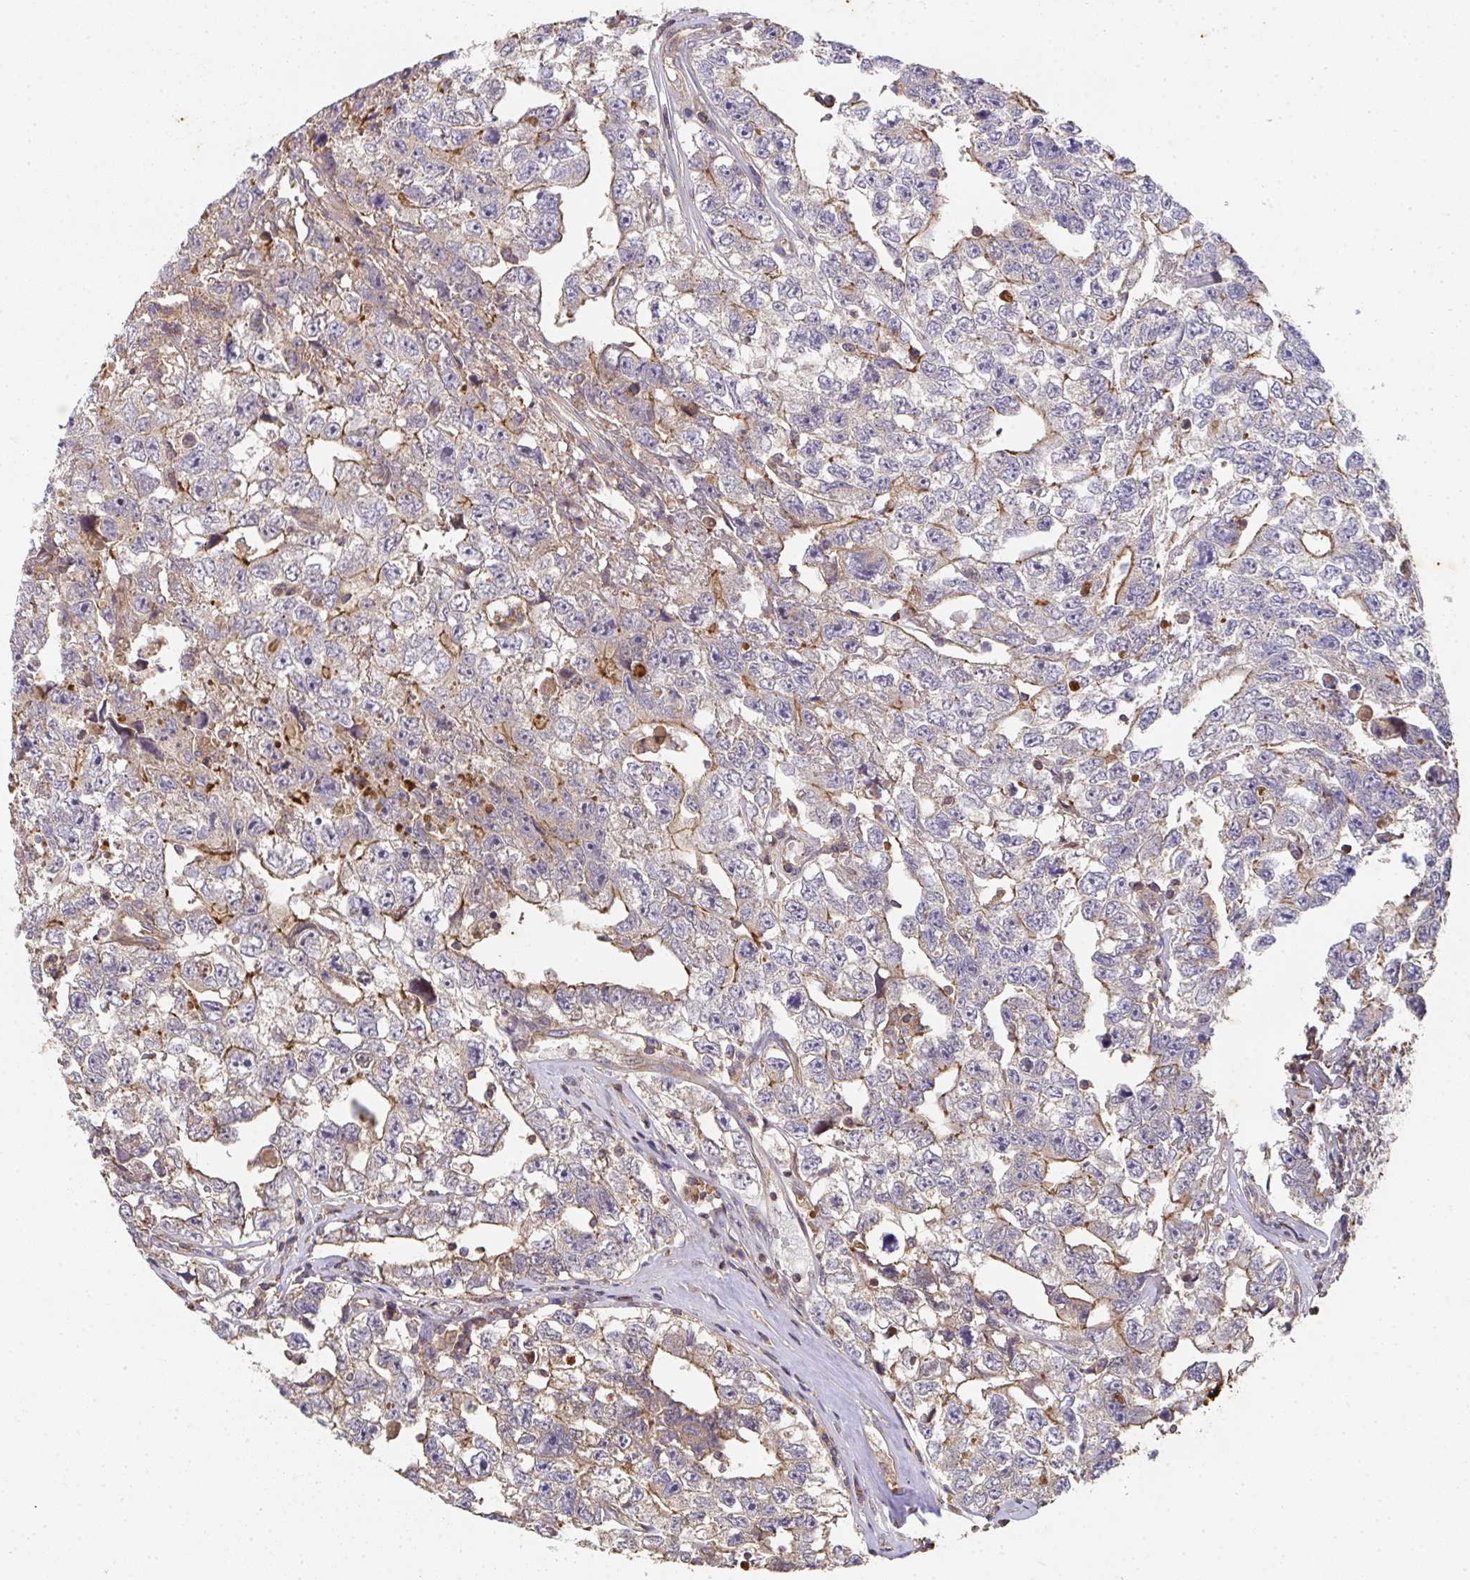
{"staining": {"intensity": "moderate", "quantity": "<25%", "location": "cytoplasmic/membranous"}, "tissue": "testis cancer", "cell_type": "Tumor cells", "image_type": "cancer", "snomed": [{"axis": "morphology", "description": "Carcinoma, Embryonal, NOS"}, {"axis": "topography", "description": "Testis"}], "caption": "Testis cancer was stained to show a protein in brown. There is low levels of moderate cytoplasmic/membranous staining in approximately <25% of tumor cells.", "gene": "TNMD", "patient": {"sex": "male", "age": 22}}